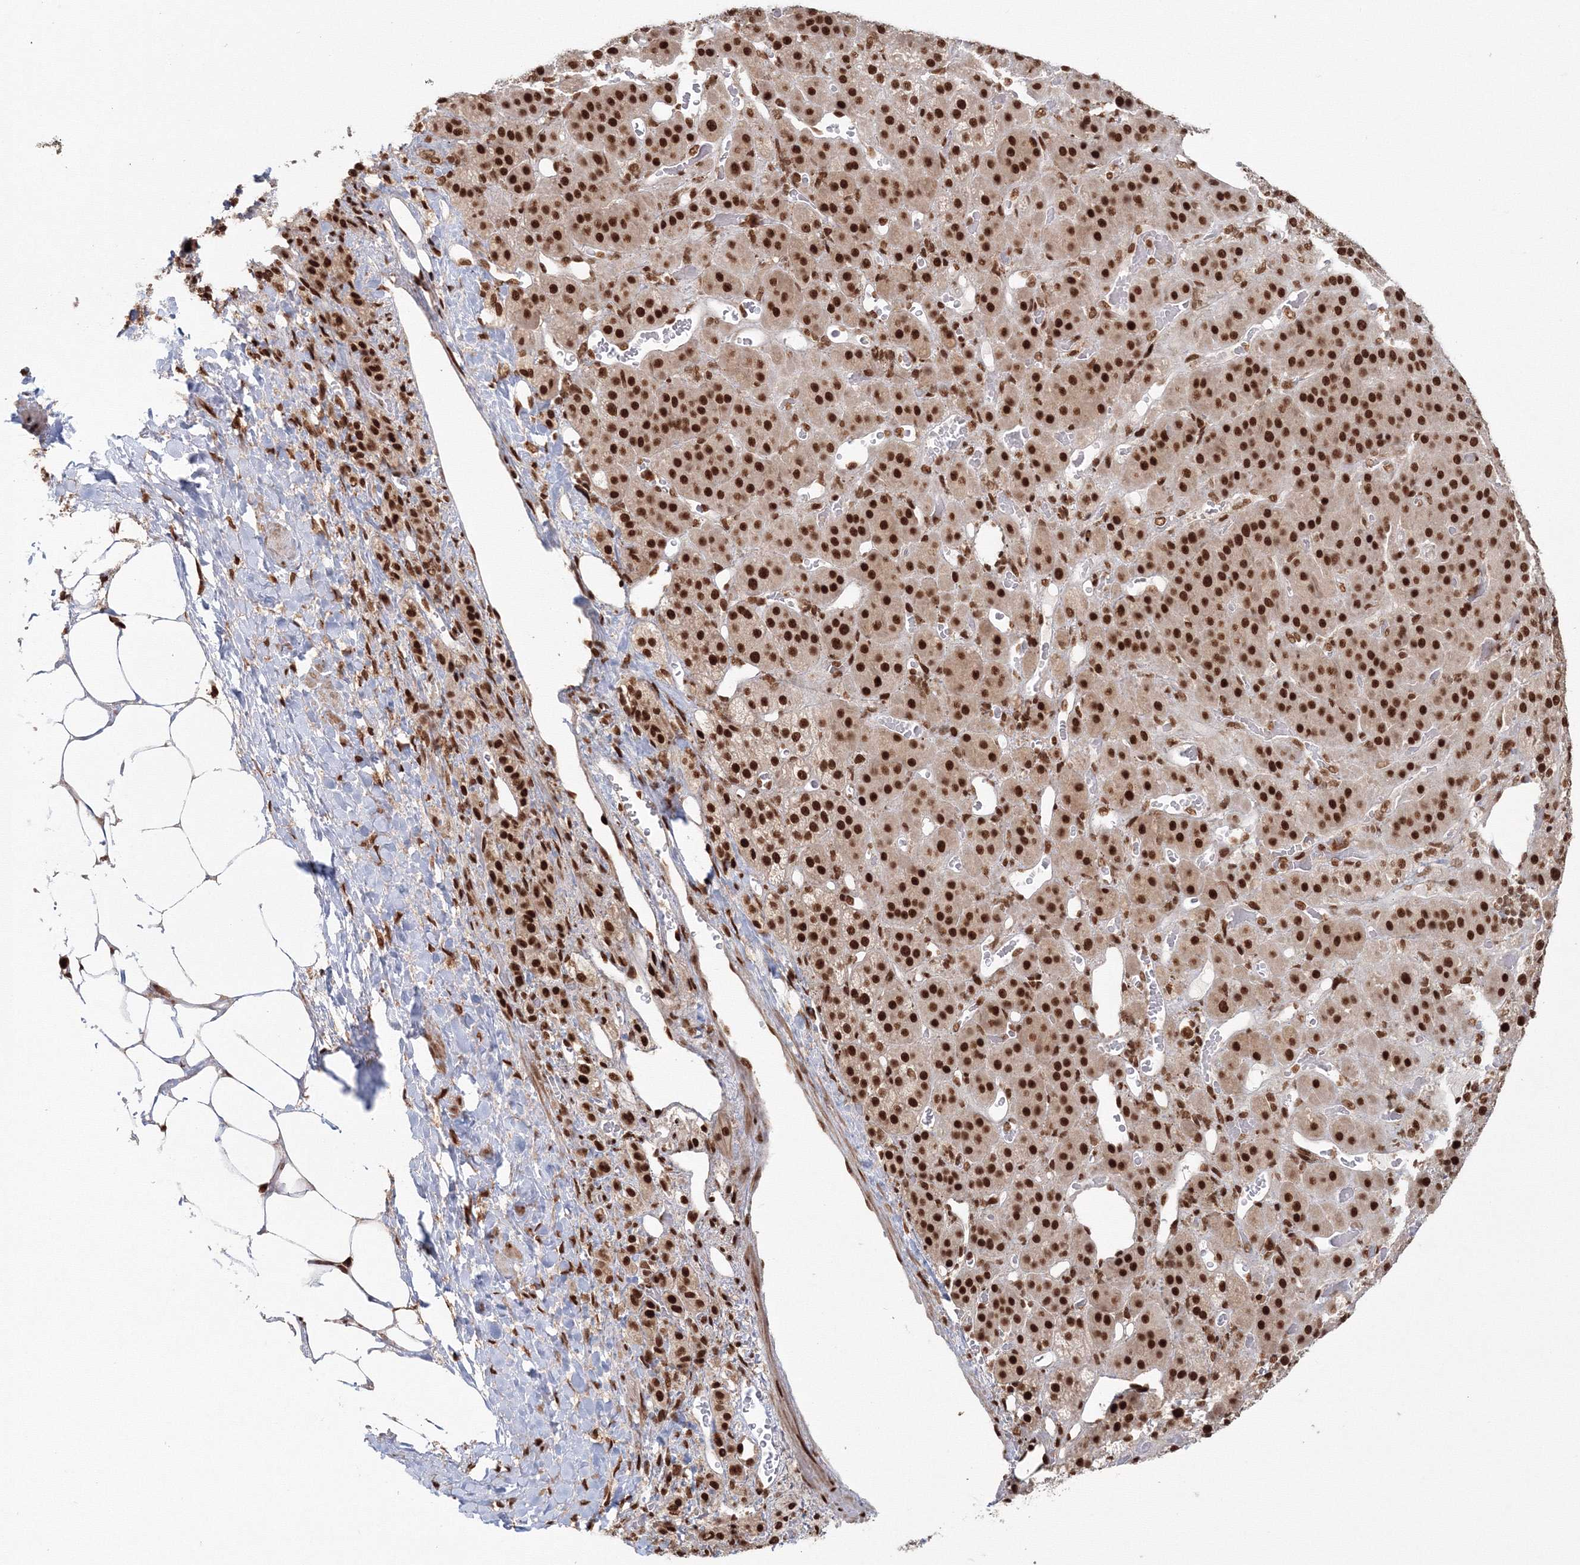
{"staining": {"intensity": "strong", "quantity": ">75%", "location": "nuclear"}, "tissue": "adrenal gland", "cell_type": "Glandular cells", "image_type": "normal", "snomed": [{"axis": "morphology", "description": "Normal tissue, NOS"}, {"axis": "topography", "description": "Adrenal gland"}], "caption": "Adrenal gland was stained to show a protein in brown. There is high levels of strong nuclear positivity in about >75% of glandular cells.", "gene": "KIF20A", "patient": {"sex": "male", "age": 57}}